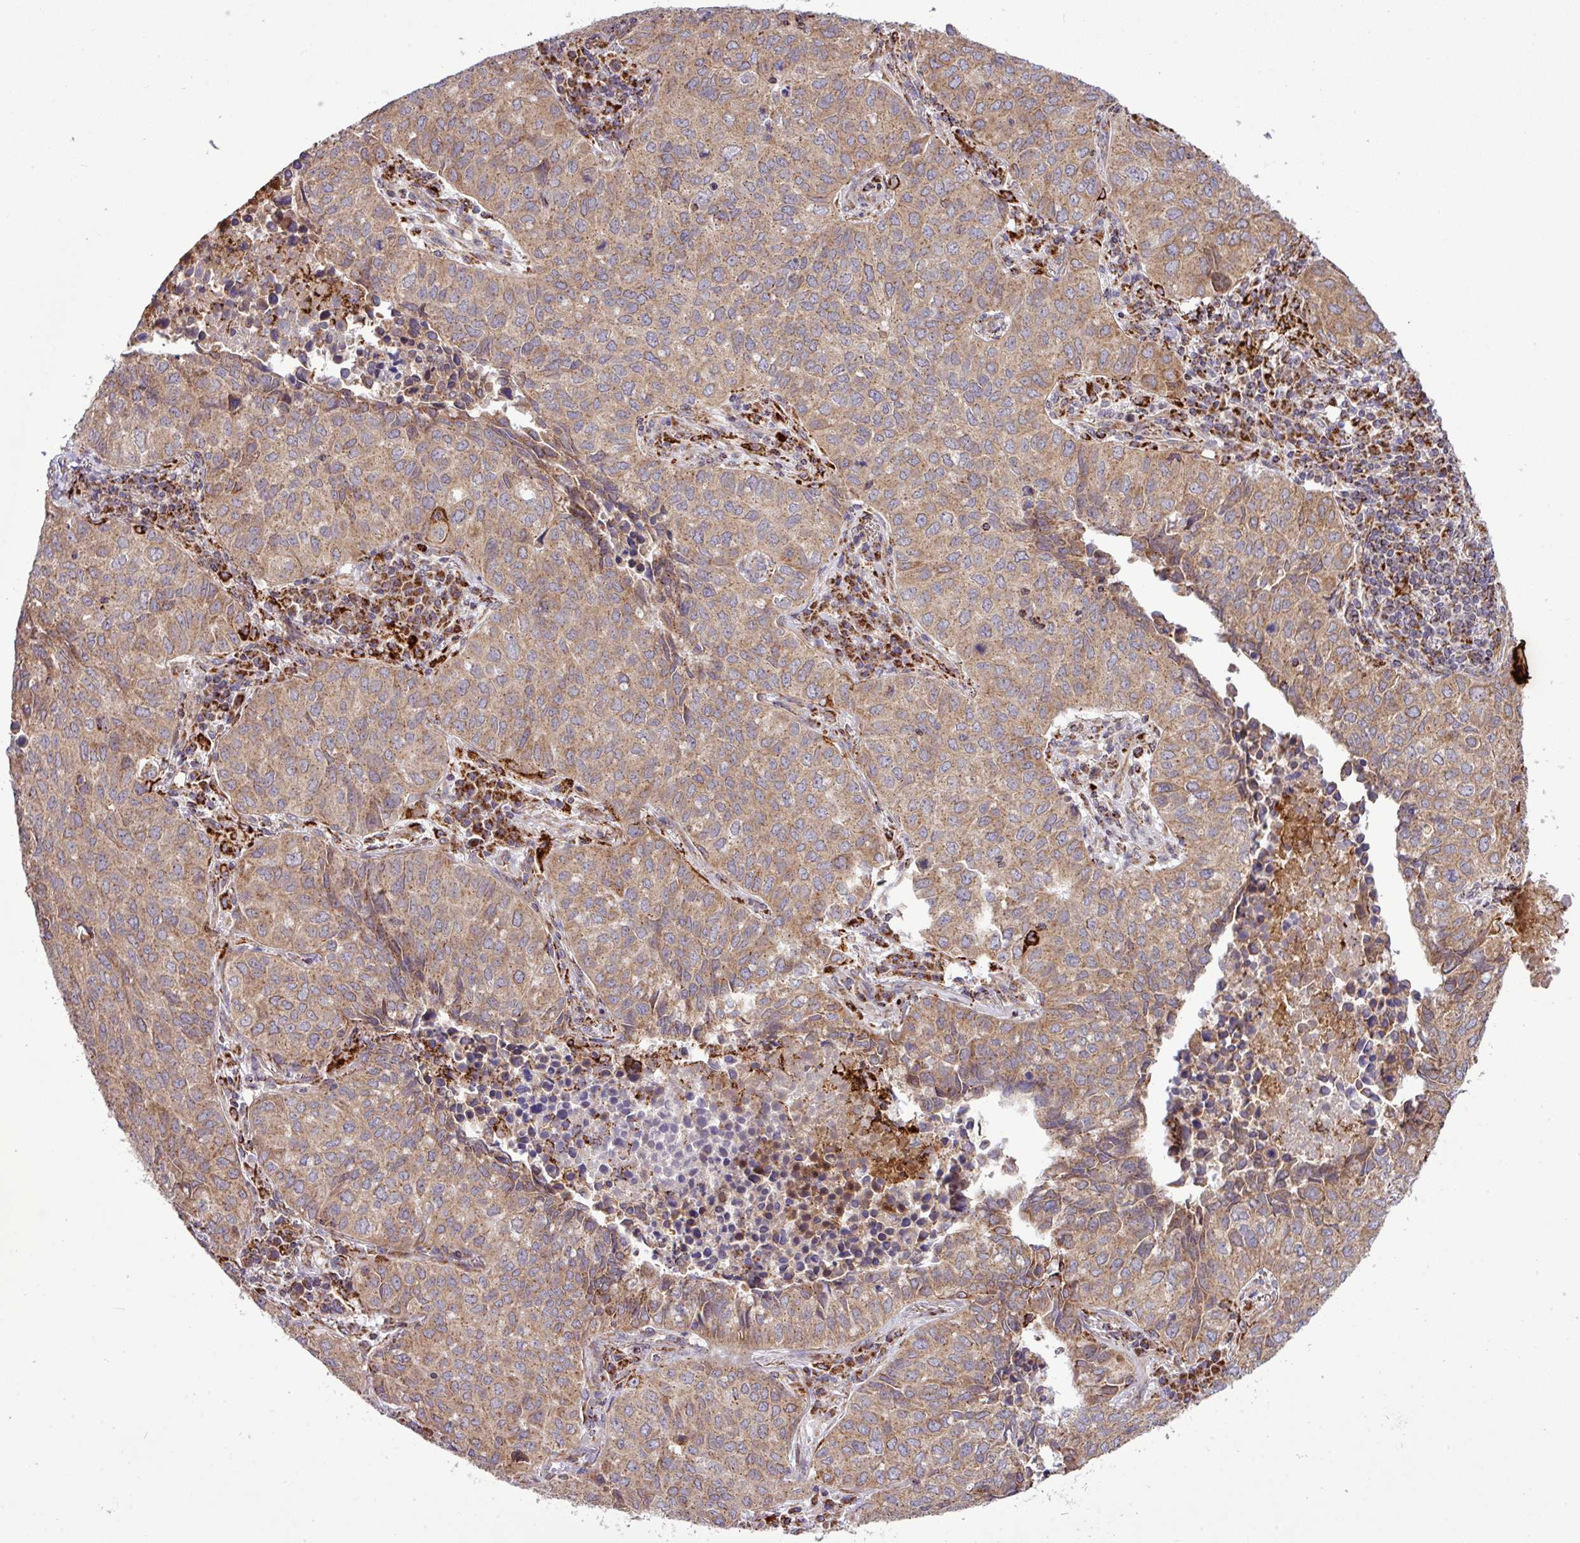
{"staining": {"intensity": "moderate", "quantity": ">75%", "location": "cytoplasmic/membranous"}, "tissue": "lung cancer", "cell_type": "Tumor cells", "image_type": "cancer", "snomed": [{"axis": "morphology", "description": "Adenocarcinoma, NOS"}, {"axis": "topography", "description": "Lung"}], "caption": "Lung cancer stained for a protein shows moderate cytoplasmic/membranous positivity in tumor cells.", "gene": "ZNF569", "patient": {"sex": "female", "age": 50}}